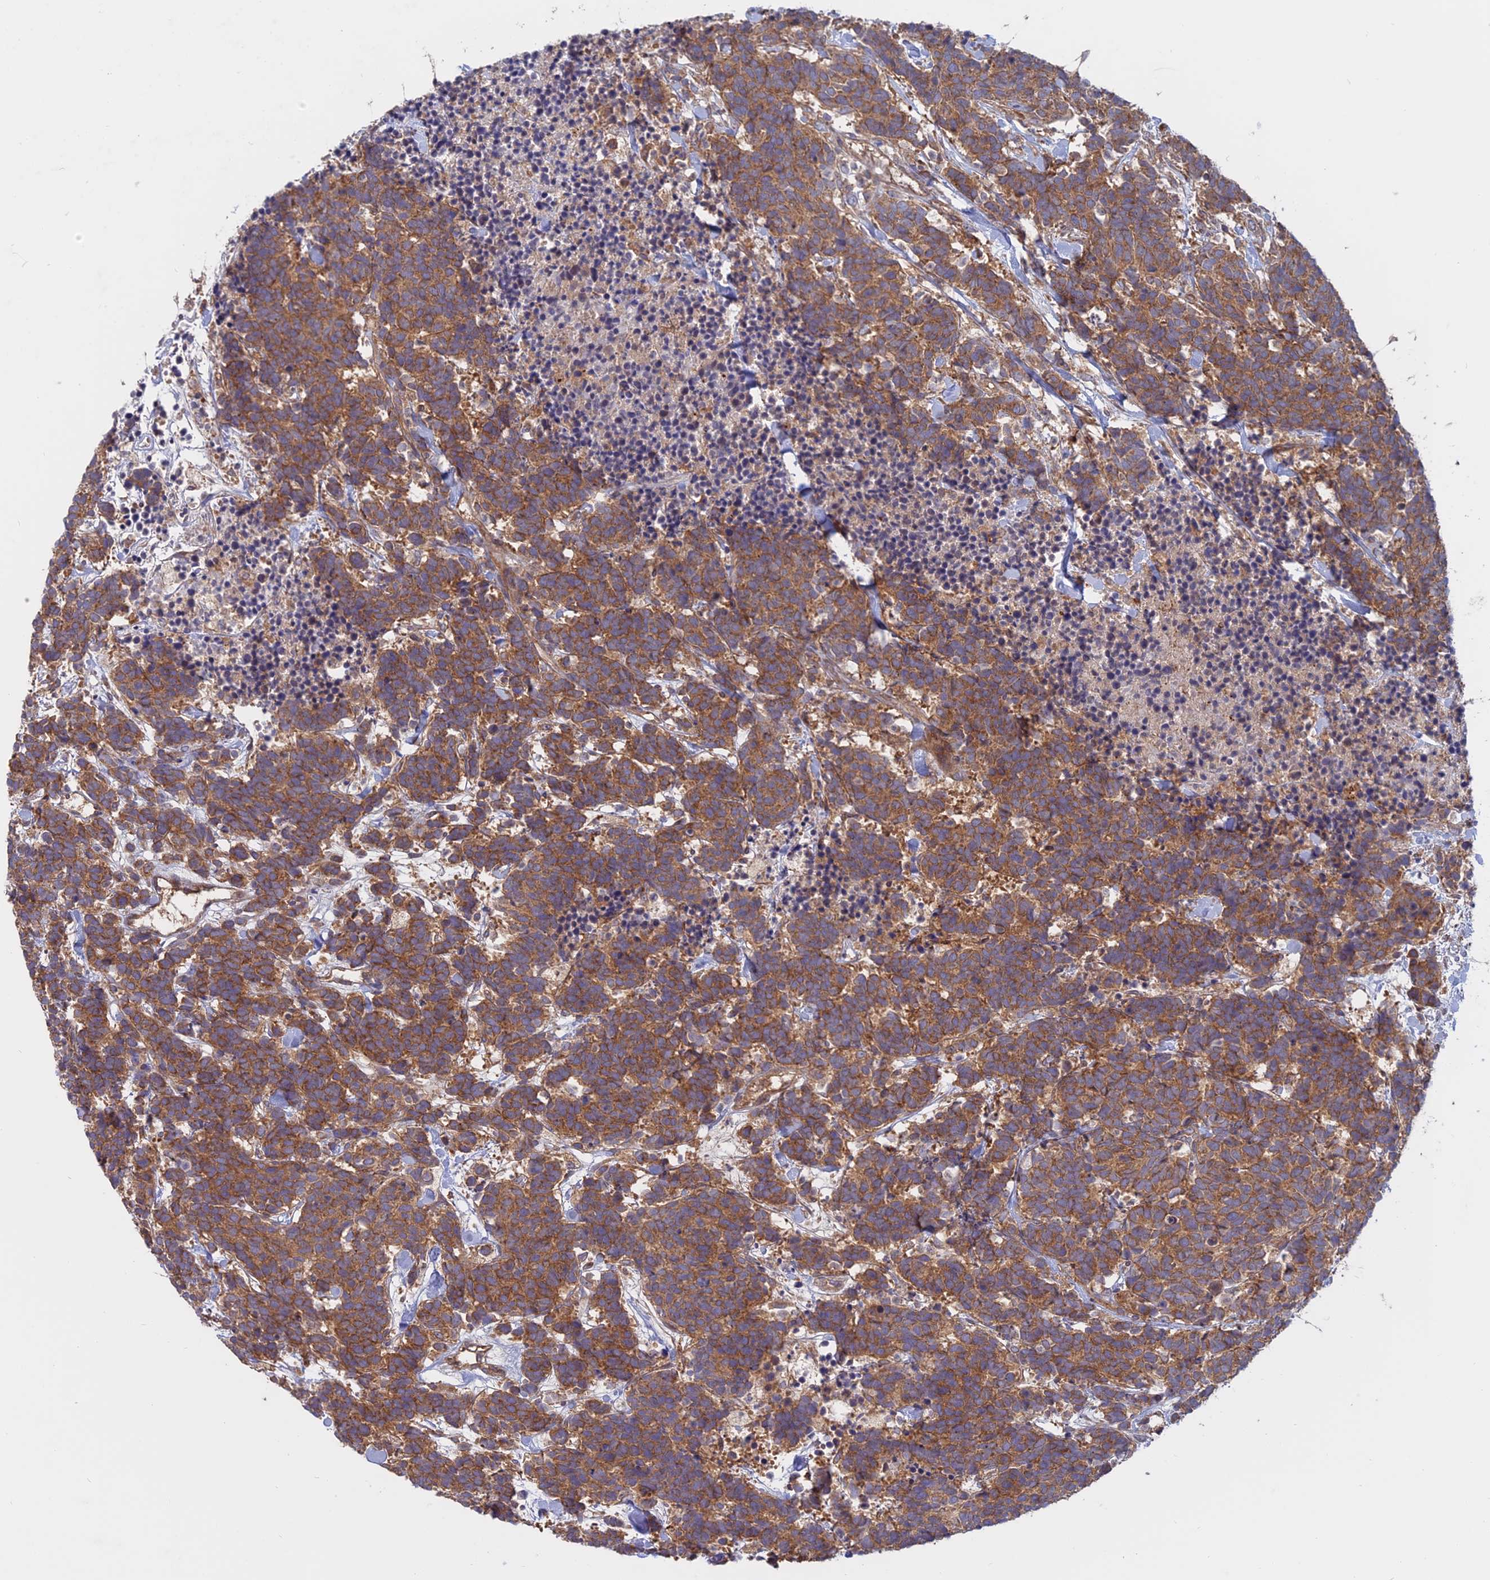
{"staining": {"intensity": "moderate", "quantity": ">75%", "location": "cytoplasmic/membranous"}, "tissue": "carcinoid", "cell_type": "Tumor cells", "image_type": "cancer", "snomed": [{"axis": "morphology", "description": "Carcinoma, NOS"}, {"axis": "morphology", "description": "Carcinoid, malignant, NOS"}, {"axis": "topography", "description": "Prostate"}], "caption": "Protein staining exhibits moderate cytoplasmic/membranous expression in about >75% of tumor cells in carcinoid. (DAB IHC, brown staining for protein, blue staining for nuclei).", "gene": "TMEM208", "patient": {"sex": "male", "age": 57}}